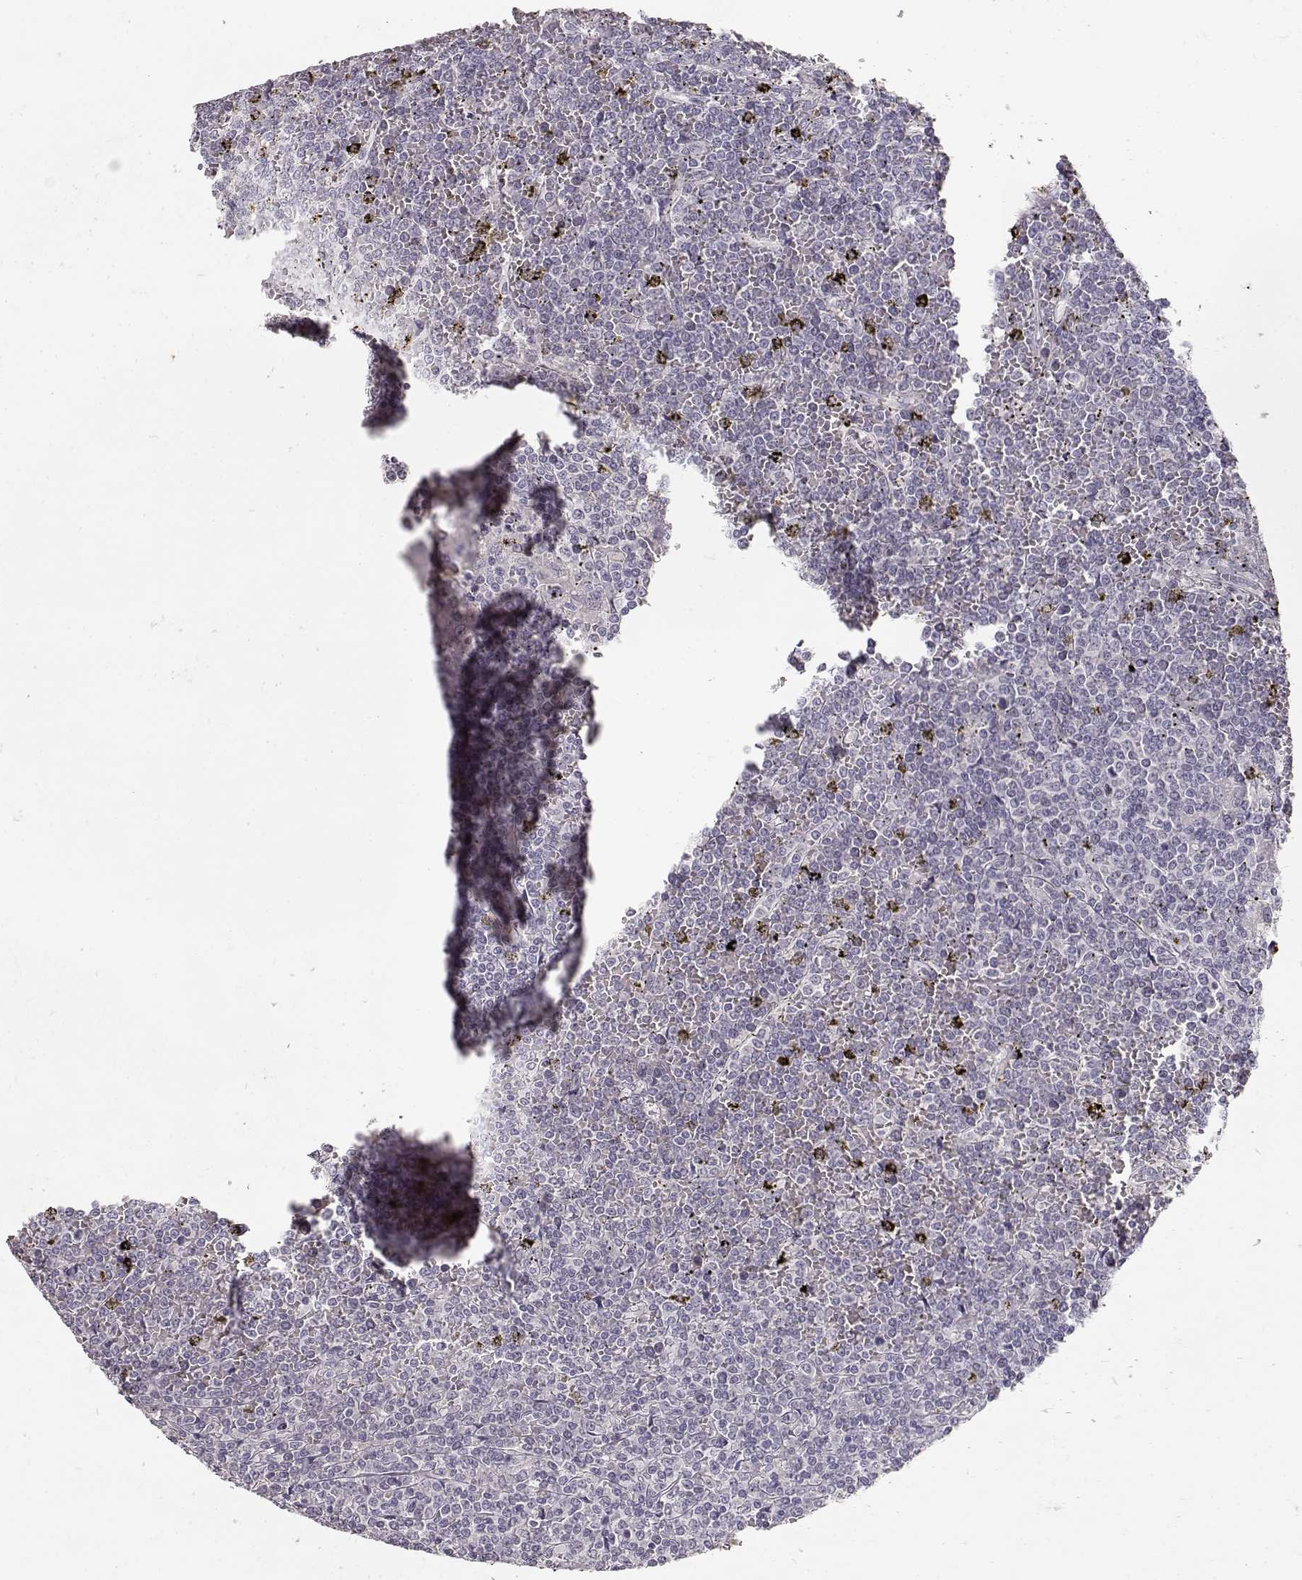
{"staining": {"intensity": "negative", "quantity": "none", "location": "none"}, "tissue": "lymphoma", "cell_type": "Tumor cells", "image_type": "cancer", "snomed": [{"axis": "morphology", "description": "Malignant lymphoma, non-Hodgkin's type, Low grade"}, {"axis": "topography", "description": "Spleen"}], "caption": "A micrograph of lymphoma stained for a protein displays no brown staining in tumor cells. The staining was performed using DAB to visualize the protein expression in brown, while the nuclei were stained in blue with hematoxylin (Magnification: 20x).", "gene": "TPH2", "patient": {"sex": "female", "age": 19}}